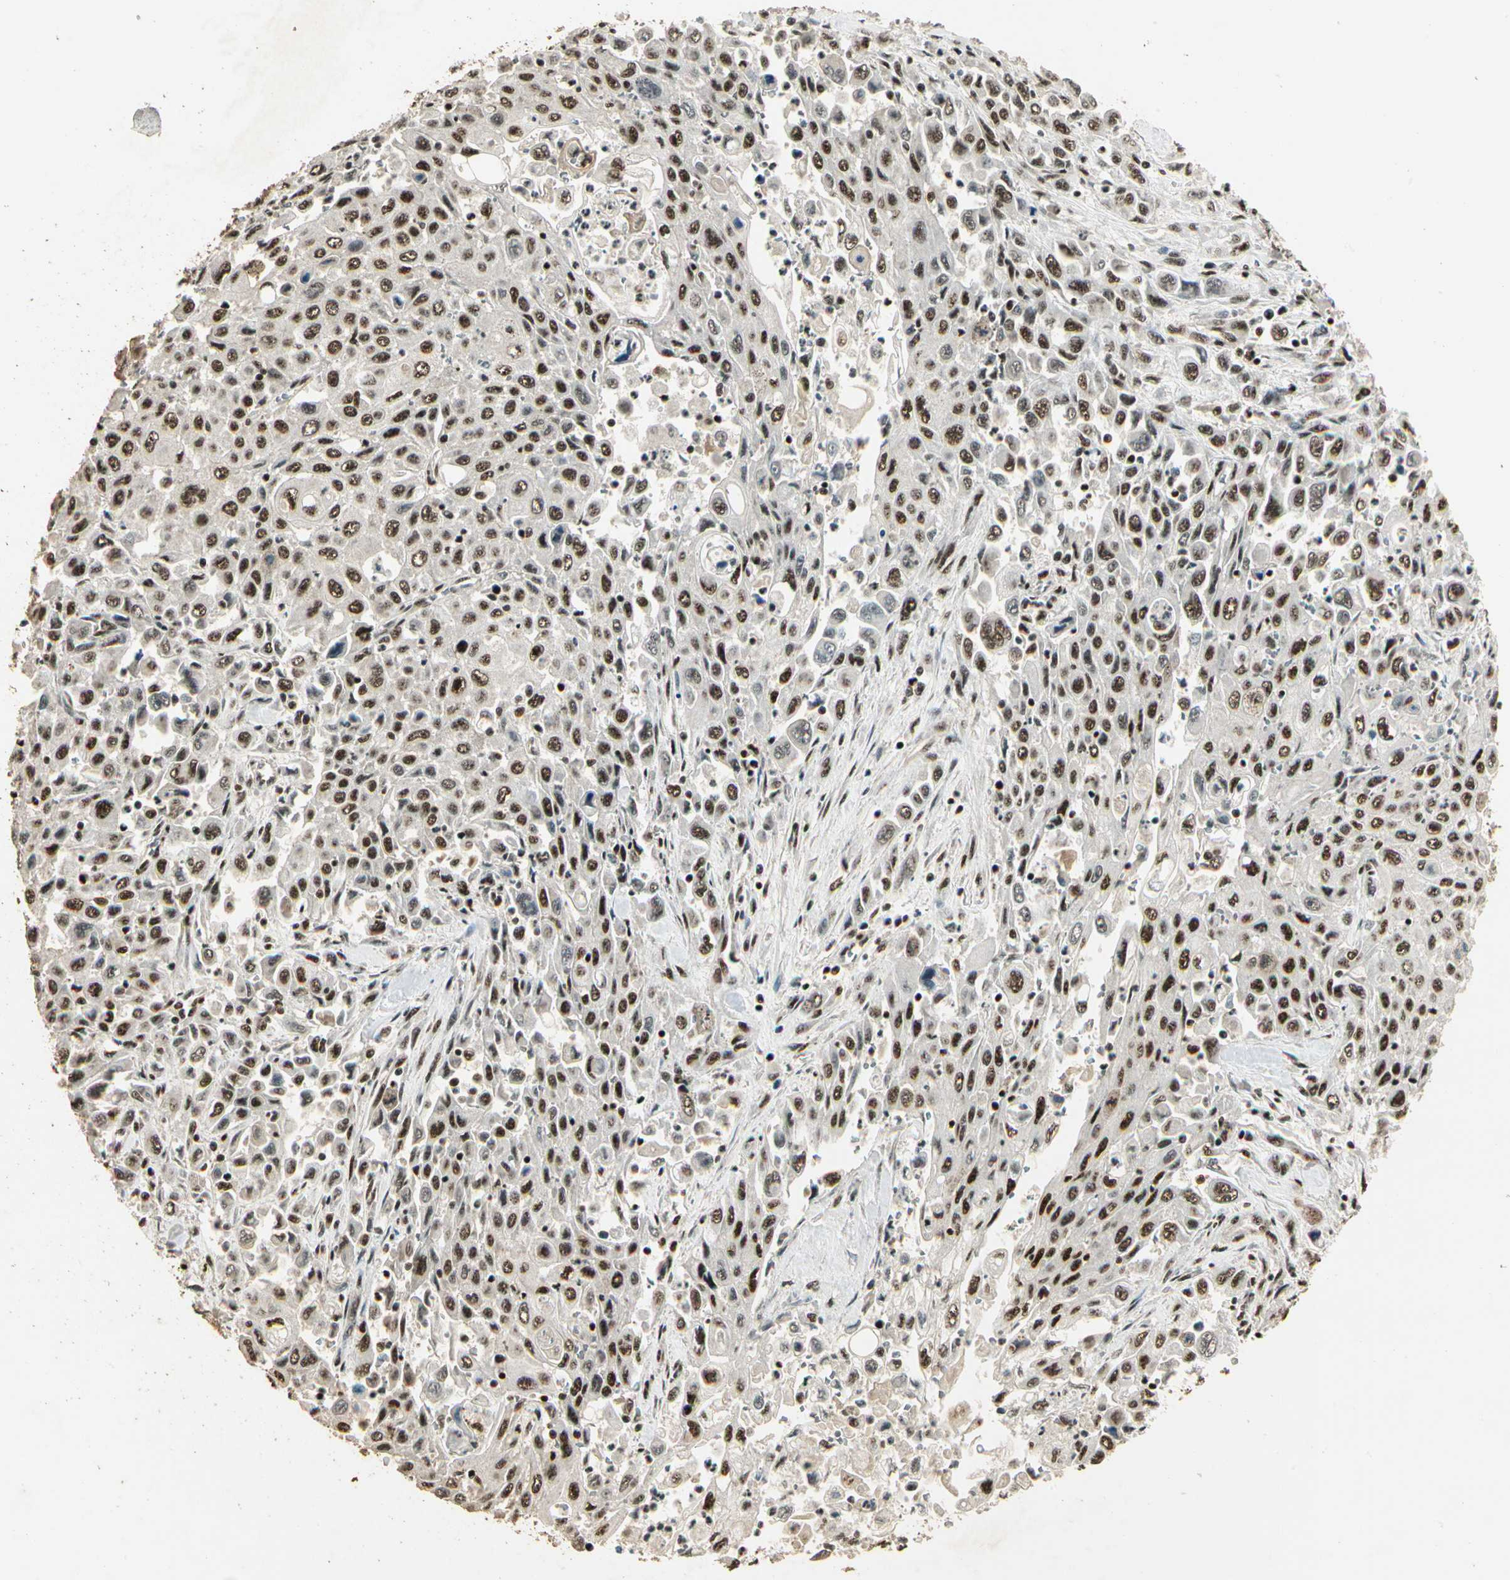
{"staining": {"intensity": "strong", "quantity": ">75%", "location": "nuclear"}, "tissue": "pancreatic cancer", "cell_type": "Tumor cells", "image_type": "cancer", "snomed": [{"axis": "morphology", "description": "Adenocarcinoma, NOS"}, {"axis": "topography", "description": "Pancreas"}], "caption": "Pancreatic cancer (adenocarcinoma) was stained to show a protein in brown. There is high levels of strong nuclear expression in about >75% of tumor cells. (DAB (3,3'-diaminobenzidine) IHC, brown staining for protein, blue staining for nuclei).", "gene": "RBM25", "patient": {"sex": "male", "age": 70}}